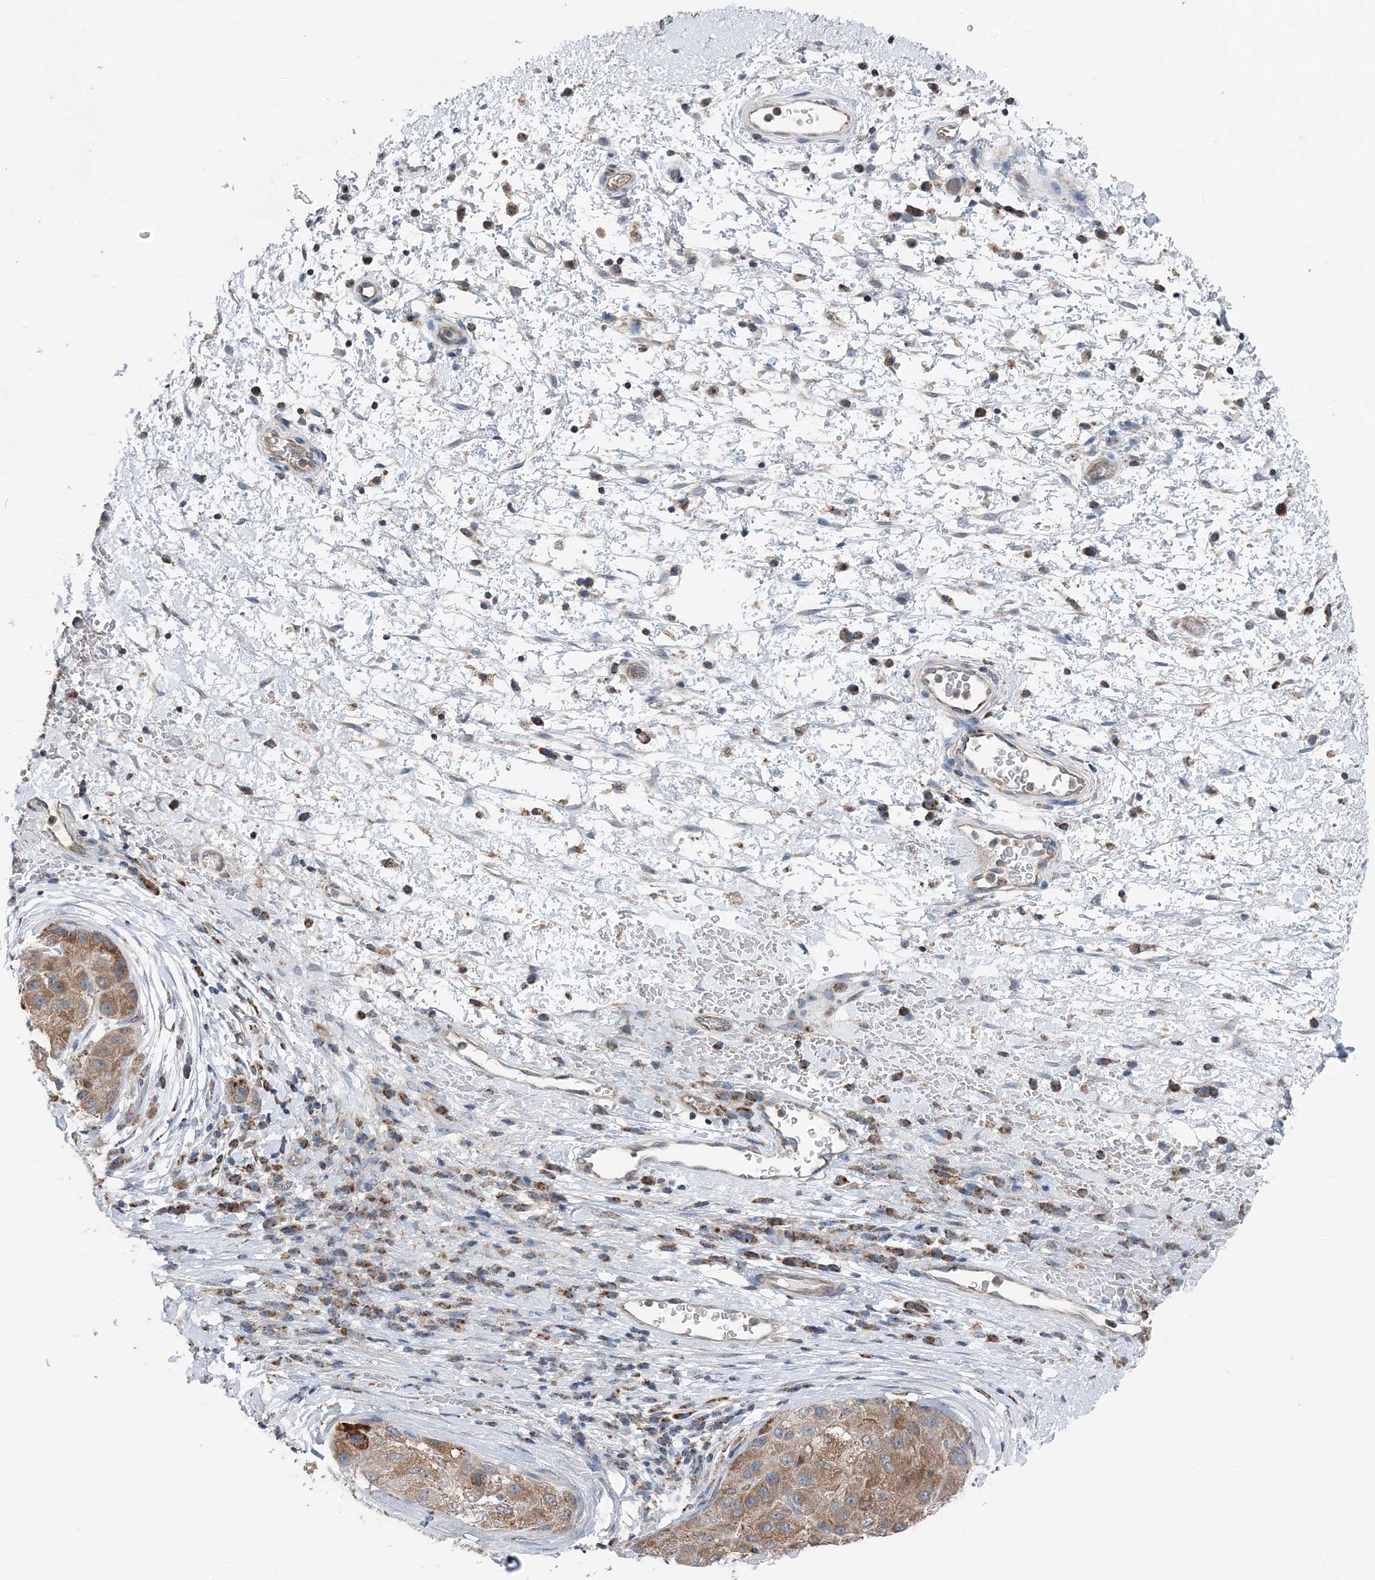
{"staining": {"intensity": "moderate", "quantity": ">75%", "location": "cytoplasmic/membranous"}, "tissue": "liver cancer", "cell_type": "Tumor cells", "image_type": "cancer", "snomed": [{"axis": "morphology", "description": "Carcinoma, Hepatocellular, NOS"}, {"axis": "topography", "description": "Liver"}], "caption": "Tumor cells exhibit medium levels of moderate cytoplasmic/membranous expression in about >75% of cells in human liver cancer. (DAB IHC with brightfield microscopy, high magnification).", "gene": "SPRY2", "patient": {"sex": "male", "age": 80}}